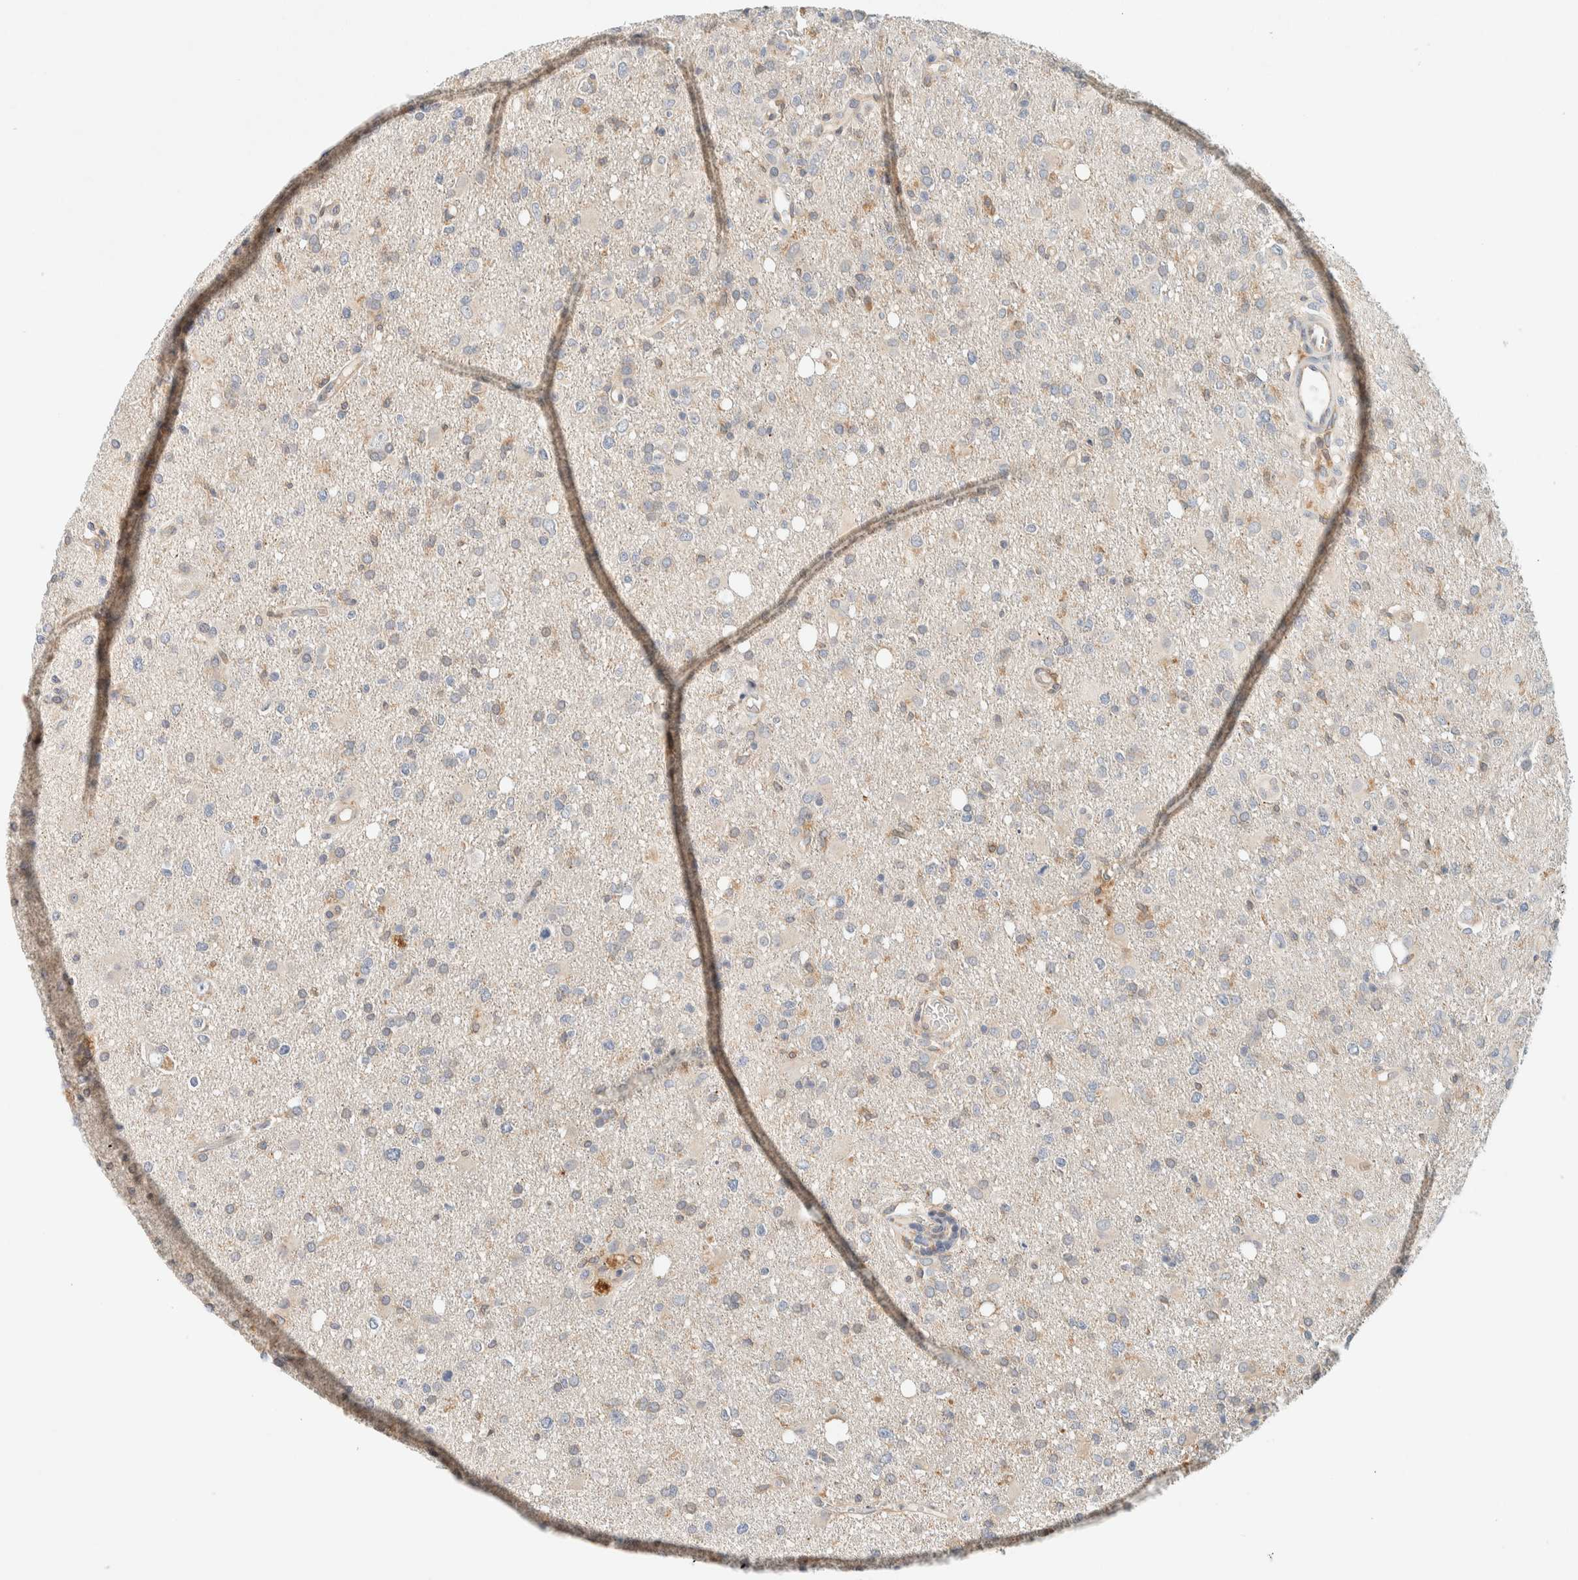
{"staining": {"intensity": "weak", "quantity": "<25%", "location": "cytoplasmic/membranous"}, "tissue": "glioma", "cell_type": "Tumor cells", "image_type": "cancer", "snomed": [{"axis": "morphology", "description": "Glioma, malignant, High grade"}, {"axis": "topography", "description": "Brain"}], "caption": "There is no significant positivity in tumor cells of malignant glioma (high-grade). Nuclei are stained in blue.", "gene": "SUMF2", "patient": {"sex": "female", "age": 57}}